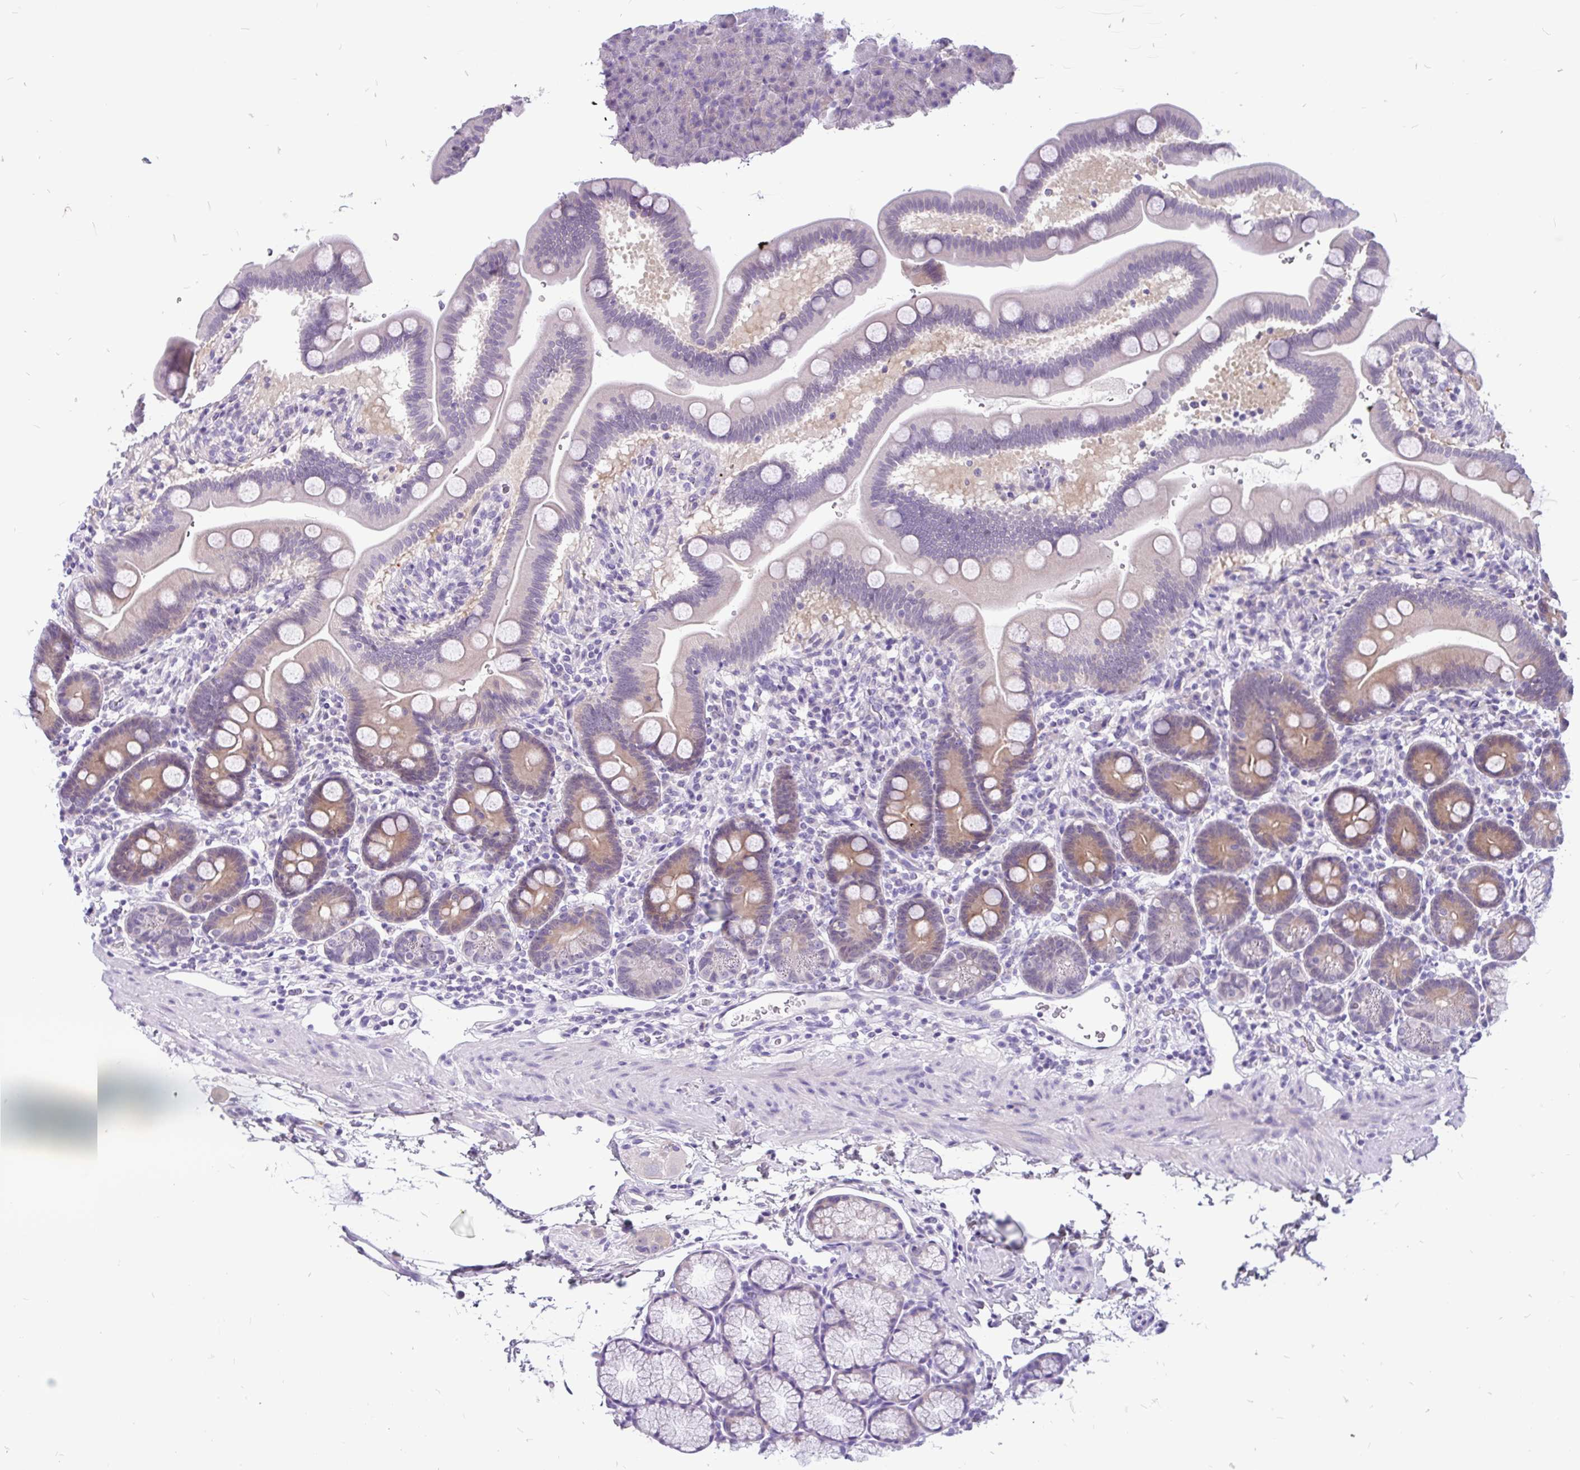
{"staining": {"intensity": "moderate", "quantity": "<25%", "location": "cytoplasmic/membranous"}, "tissue": "duodenum", "cell_type": "Glandular cells", "image_type": "normal", "snomed": [{"axis": "morphology", "description": "Normal tissue, NOS"}, {"axis": "topography", "description": "Duodenum"}], "caption": "A micrograph of human duodenum stained for a protein exhibits moderate cytoplasmic/membranous brown staining in glandular cells.", "gene": "KIAA2013", "patient": {"sex": "male", "age": 59}}